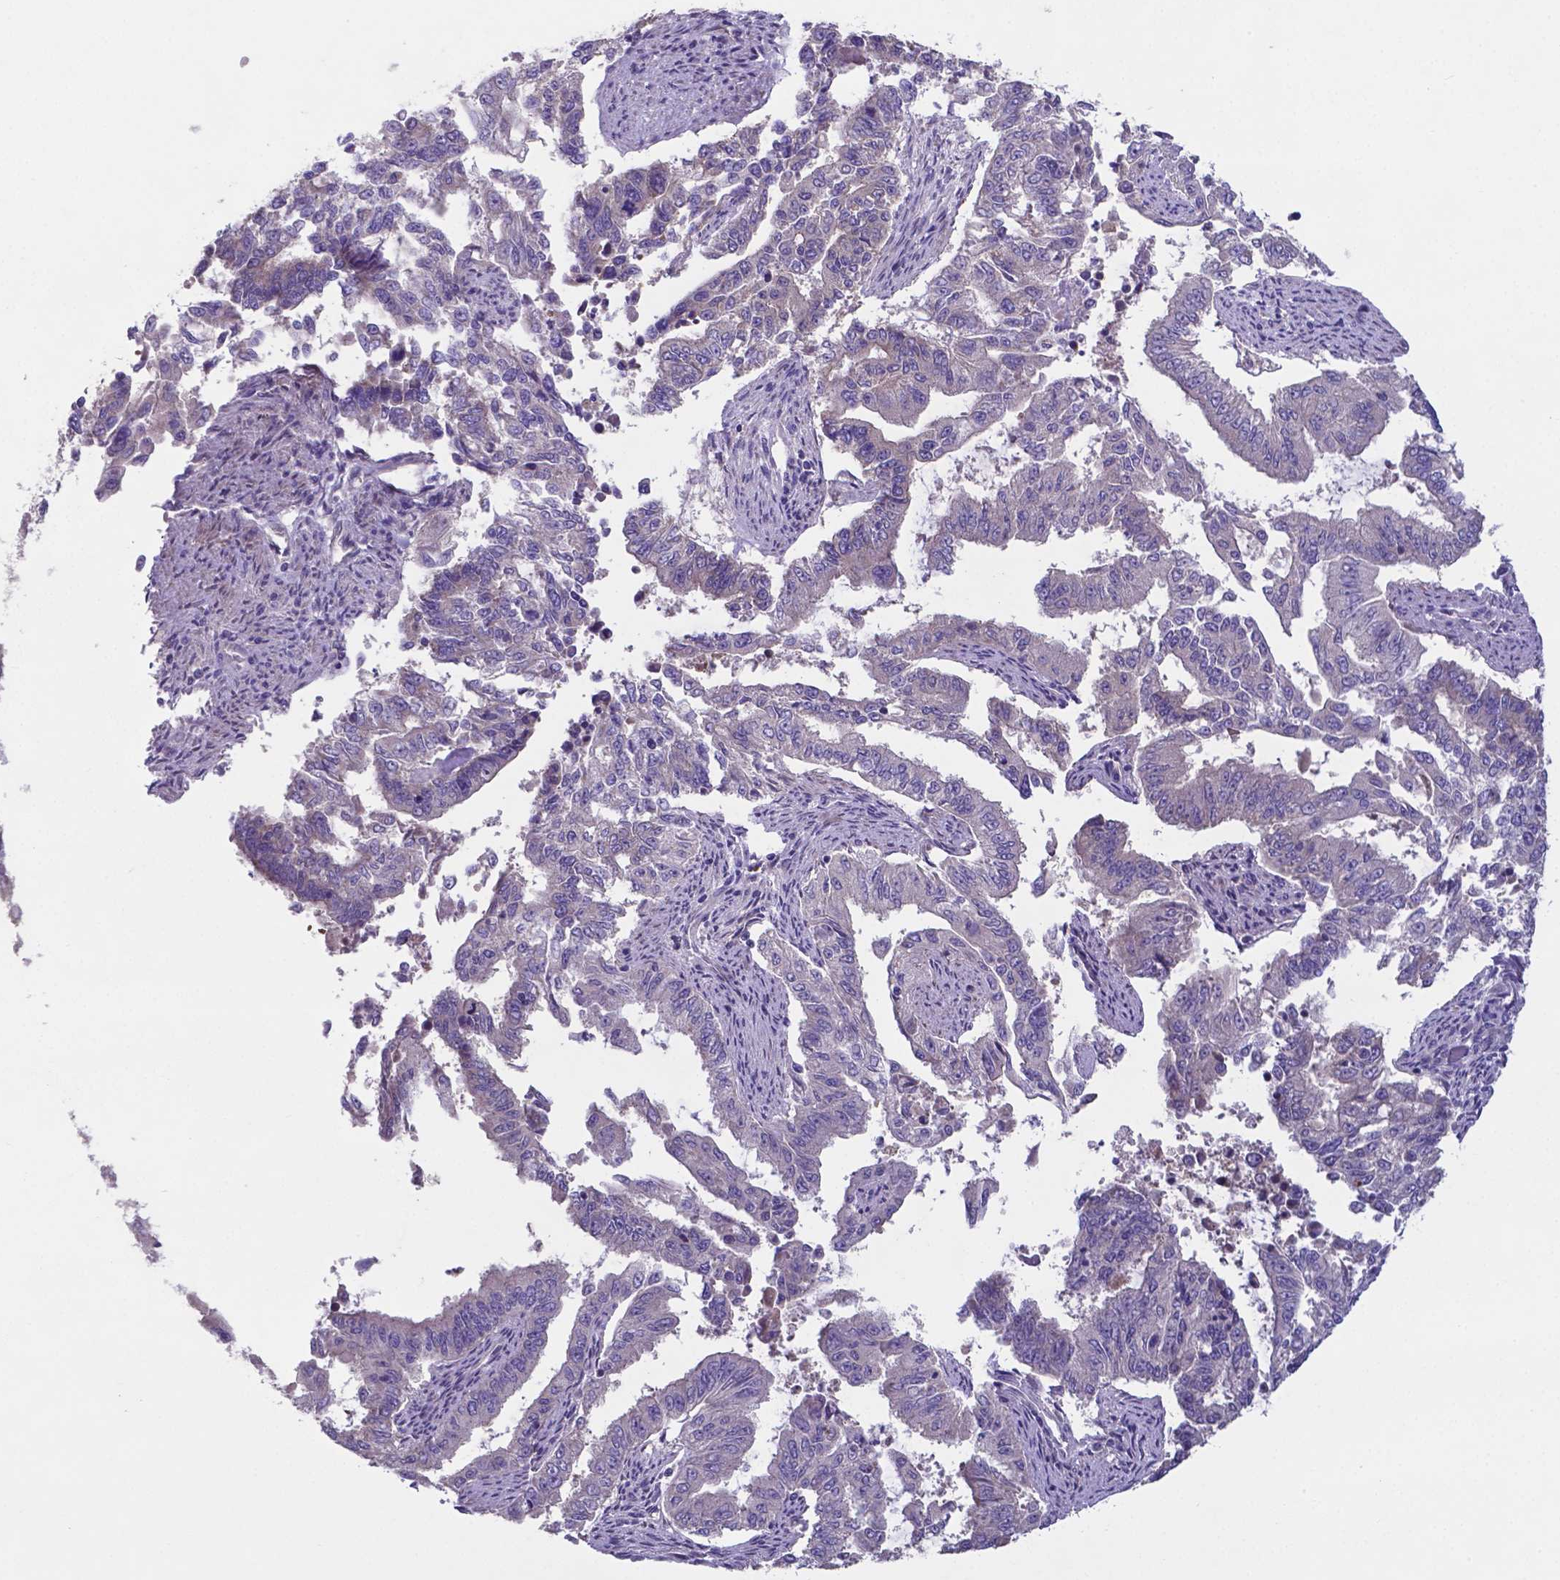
{"staining": {"intensity": "negative", "quantity": "none", "location": "none"}, "tissue": "endometrial cancer", "cell_type": "Tumor cells", "image_type": "cancer", "snomed": [{"axis": "morphology", "description": "Adenocarcinoma, NOS"}, {"axis": "topography", "description": "Uterus"}], "caption": "Image shows no protein expression in tumor cells of endometrial cancer tissue. (DAB (3,3'-diaminobenzidine) immunohistochemistry visualized using brightfield microscopy, high magnification).", "gene": "TYRO3", "patient": {"sex": "female", "age": 59}}